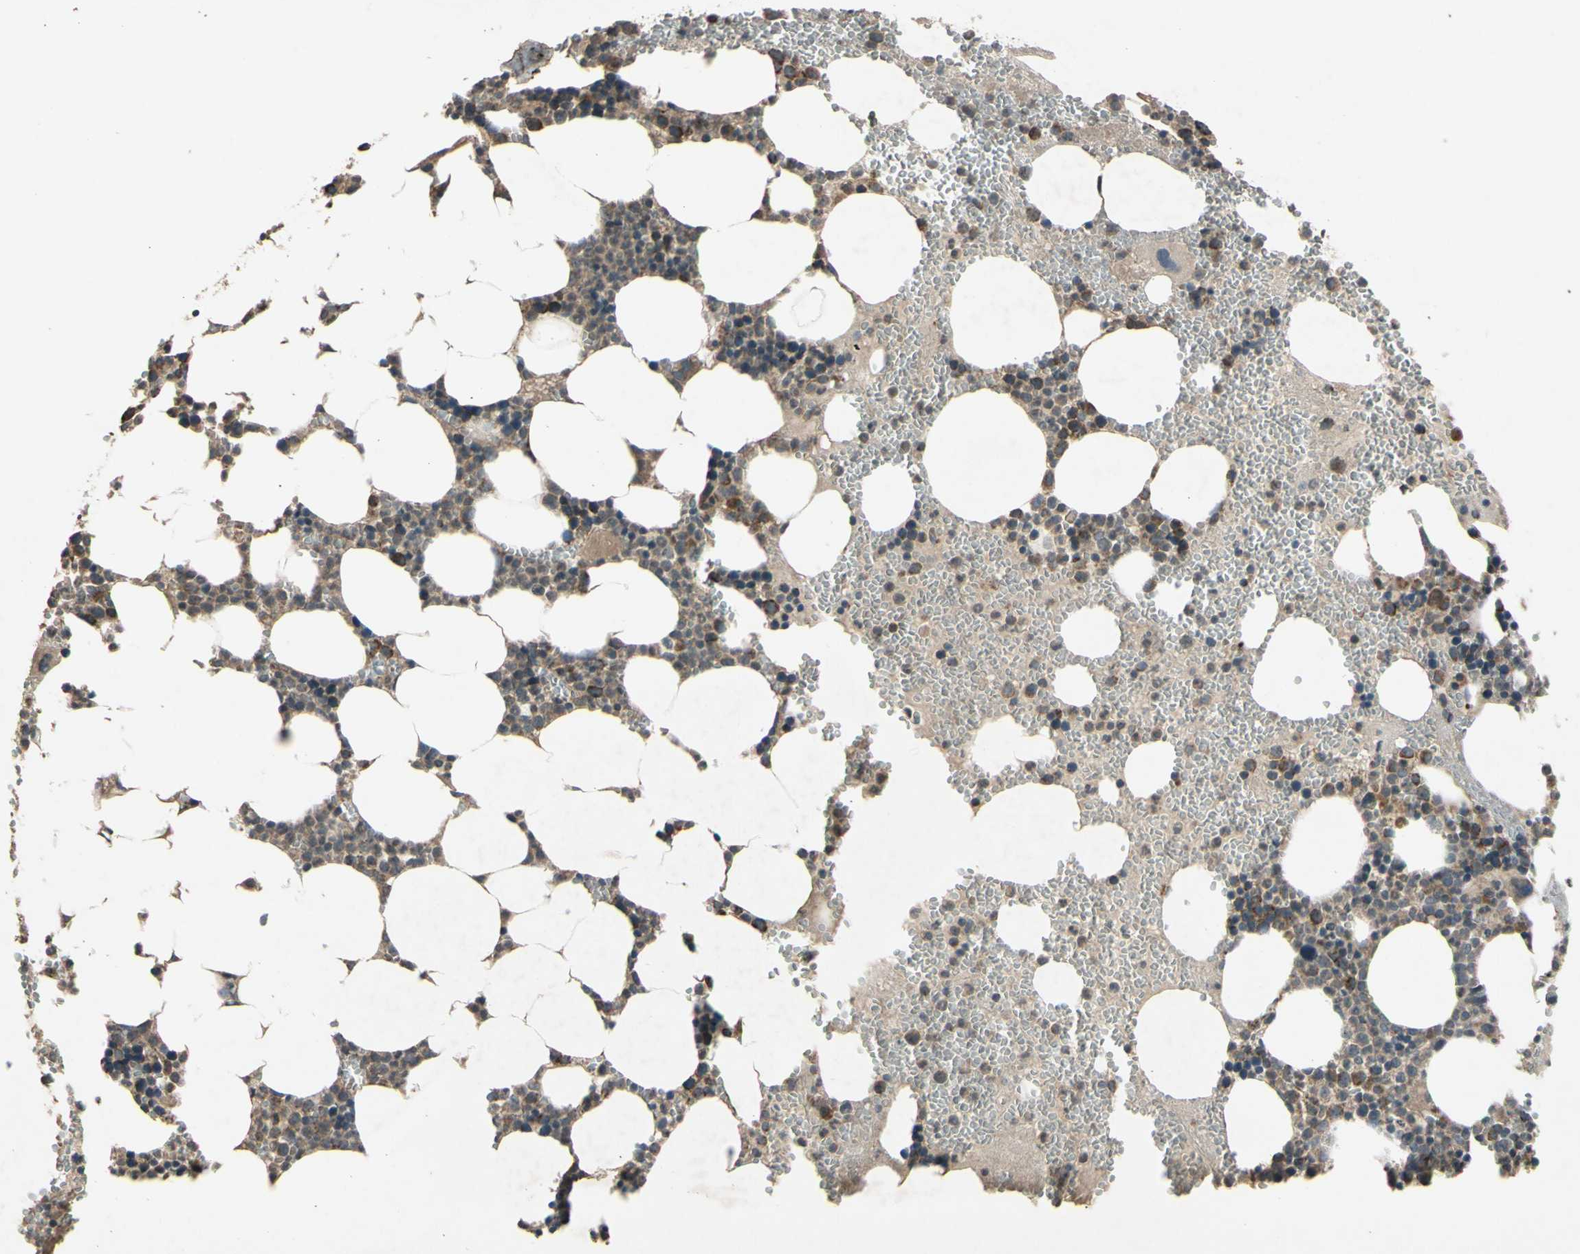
{"staining": {"intensity": "moderate", "quantity": "<25%", "location": "cytoplasmic/membranous"}, "tissue": "bone marrow", "cell_type": "Hematopoietic cells", "image_type": "normal", "snomed": [{"axis": "morphology", "description": "Normal tissue, NOS"}, {"axis": "morphology", "description": "Inflammation, NOS"}, {"axis": "topography", "description": "Bone marrow"}], "caption": "Immunohistochemical staining of unremarkable bone marrow demonstrates <25% levels of moderate cytoplasmic/membranous protein expression in approximately <25% of hematopoietic cells.", "gene": "ACOT8", "patient": {"sex": "female", "age": 76}}